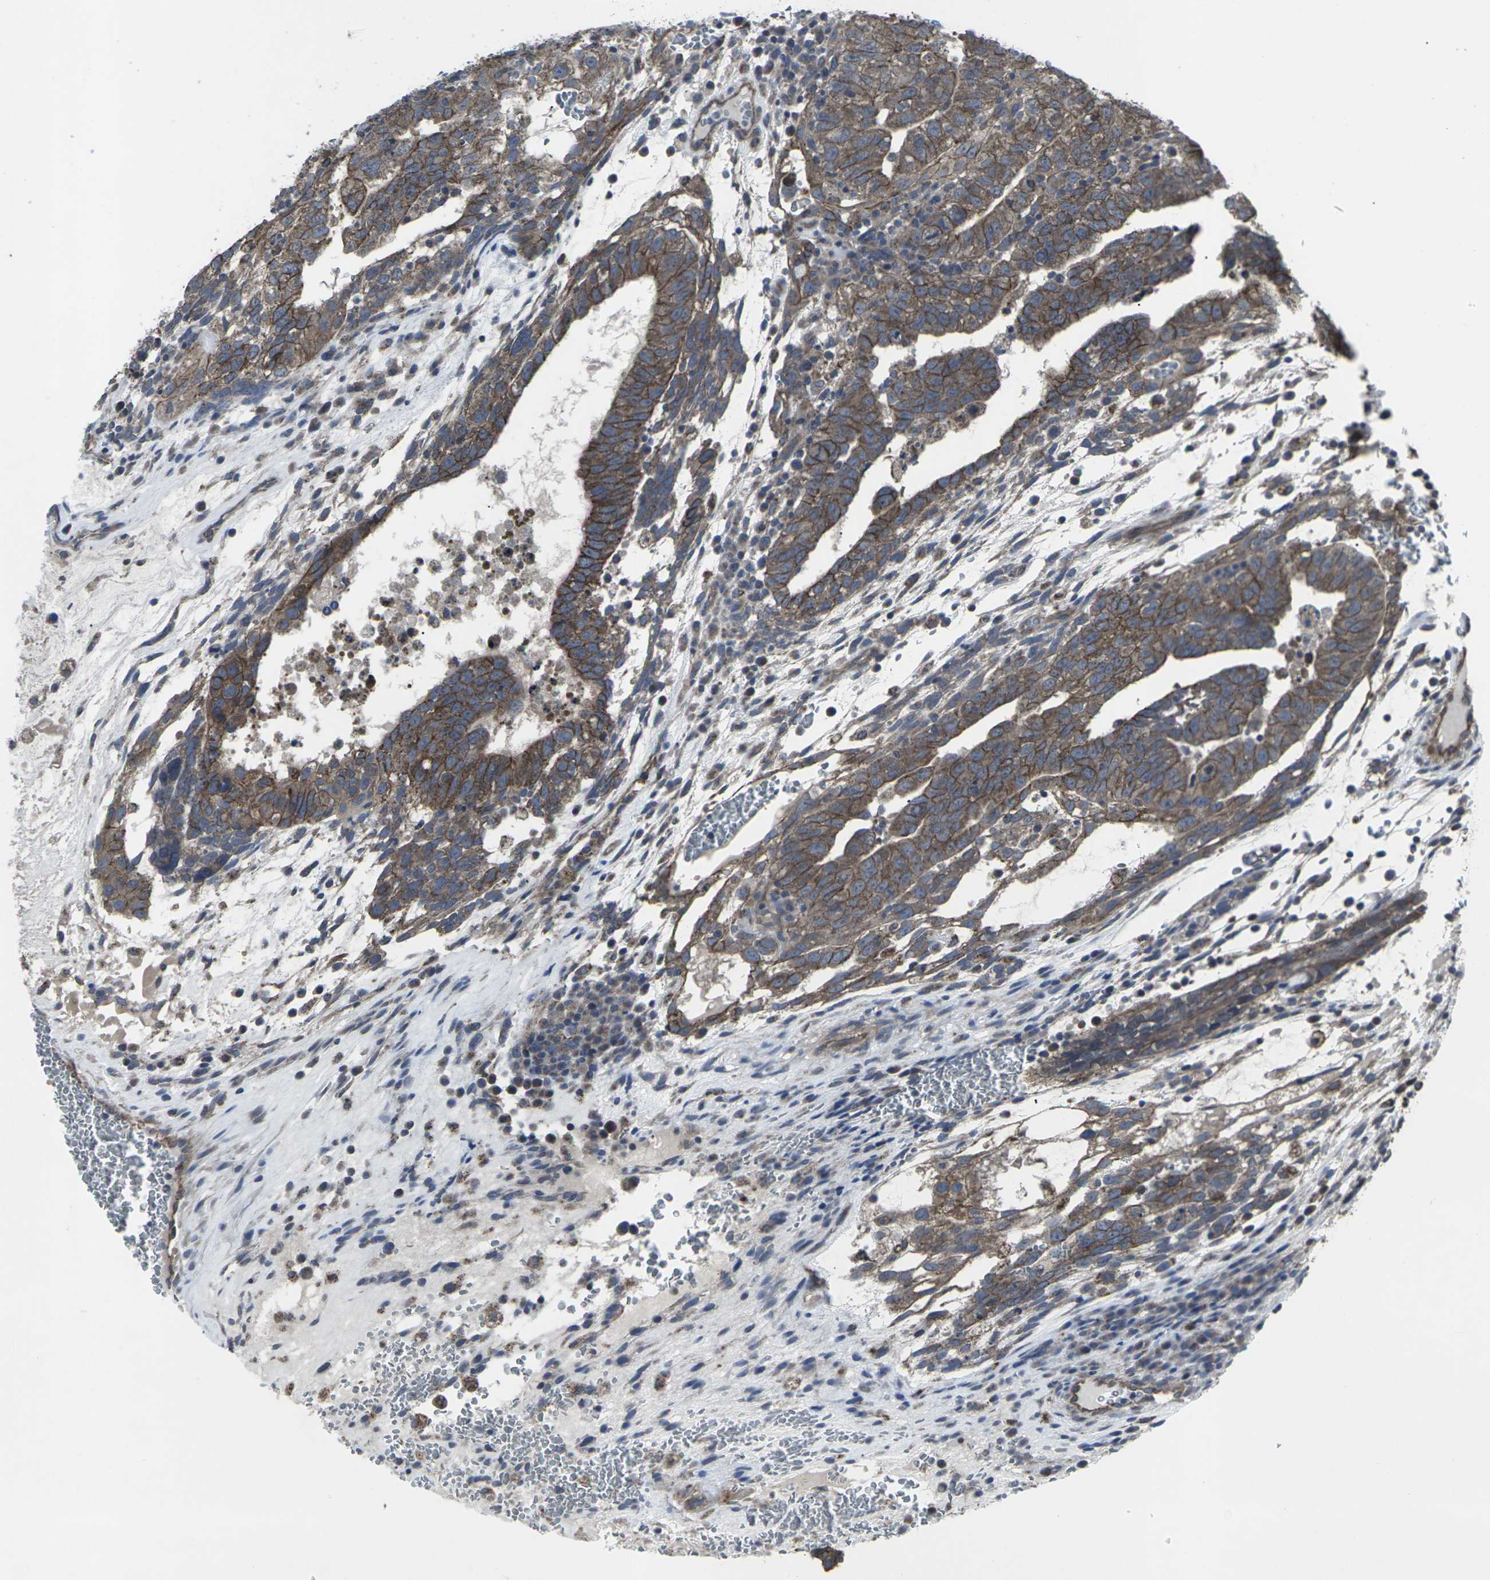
{"staining": {"intensity": "moderate", "quantity": ">75%", "location": "cytoplasmic/membranous"}, "tissue": "testis cancer", "cell_type": "Tumor cells", "image_type": "cancer", "snomed": [{"axis": "morphology", "description": "Seminoma, NOS"}, {"axis": "morphology", "description": "Carcinoma, Embryonal, NOS"}, {"axis": "topography", "description": "Testis"}], "caption": "Testis seminoma stained with immunohistochemistry (IHC) reveals moderate cytoplasmic/membranous expression in approximately >75% of tumor cells. The protein is stained brown, and the nuclei are stained in blue (DAB IHC with brightfield microscopy, high magnification).", "gene": "MAPKAPK2", "patient": {"sex": "male", "age": 52}}